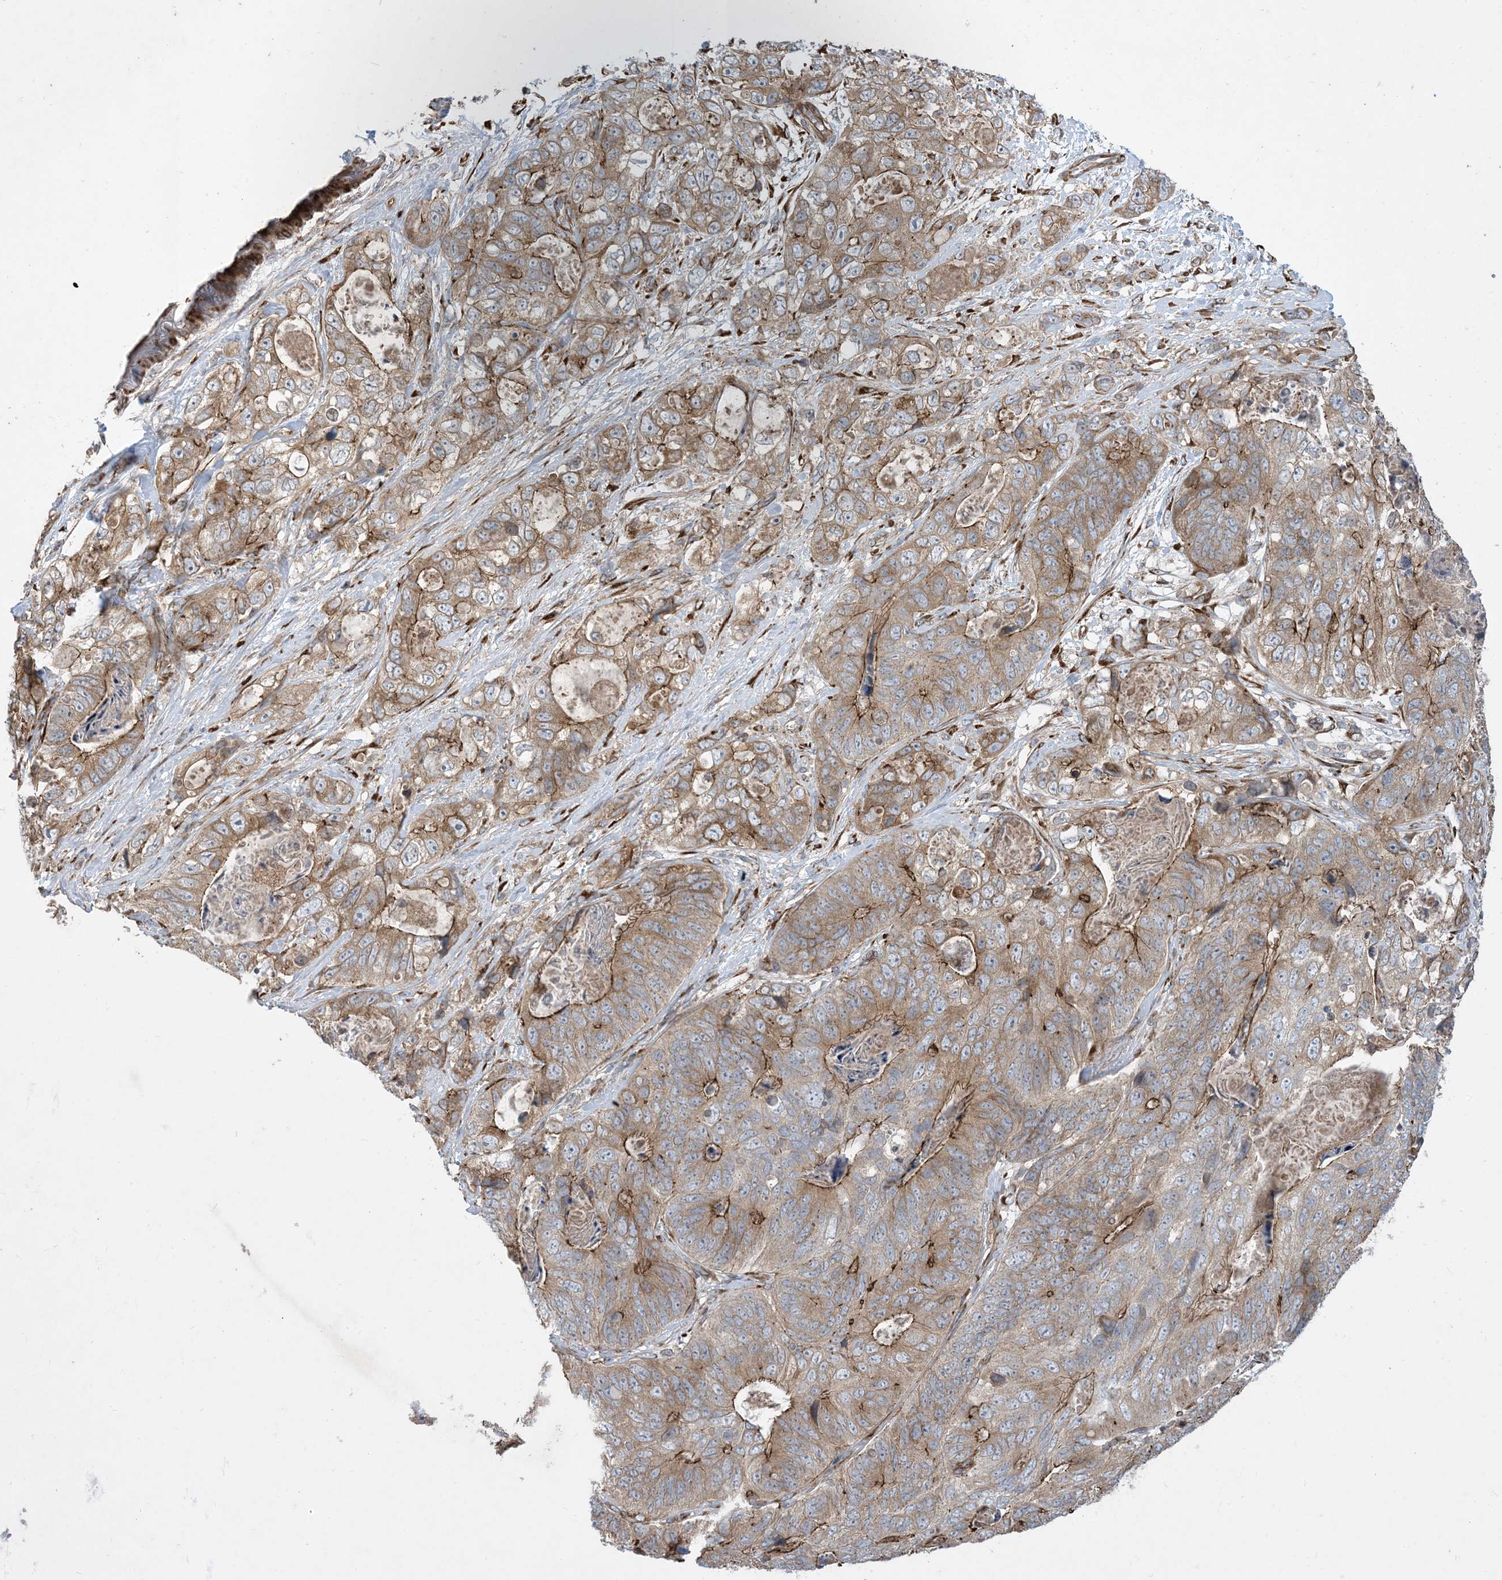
{"staining": {"intensity": "moderate", "quantity": ">75%", "location": "cytoplasmic/membranous"}, "tissue": "stomach cancer", "cell_type": "Tumor cells", "image_type": "cancer", "snomed": [{"axis": "morphology", "description": "Adenocarcinoma, NOS"}, {"axis": "topography", "description": "Stomach"}], "caption": "IHC histopathology image of human stomach adenocarcinoma stained for a protein (brown), which reveals medium levels of moderate cytoplasmic/membranous expression in approximately >75% of tumor cells.", "gene": "OTOP1", "patient": {"sex": "female", "age": 89}}